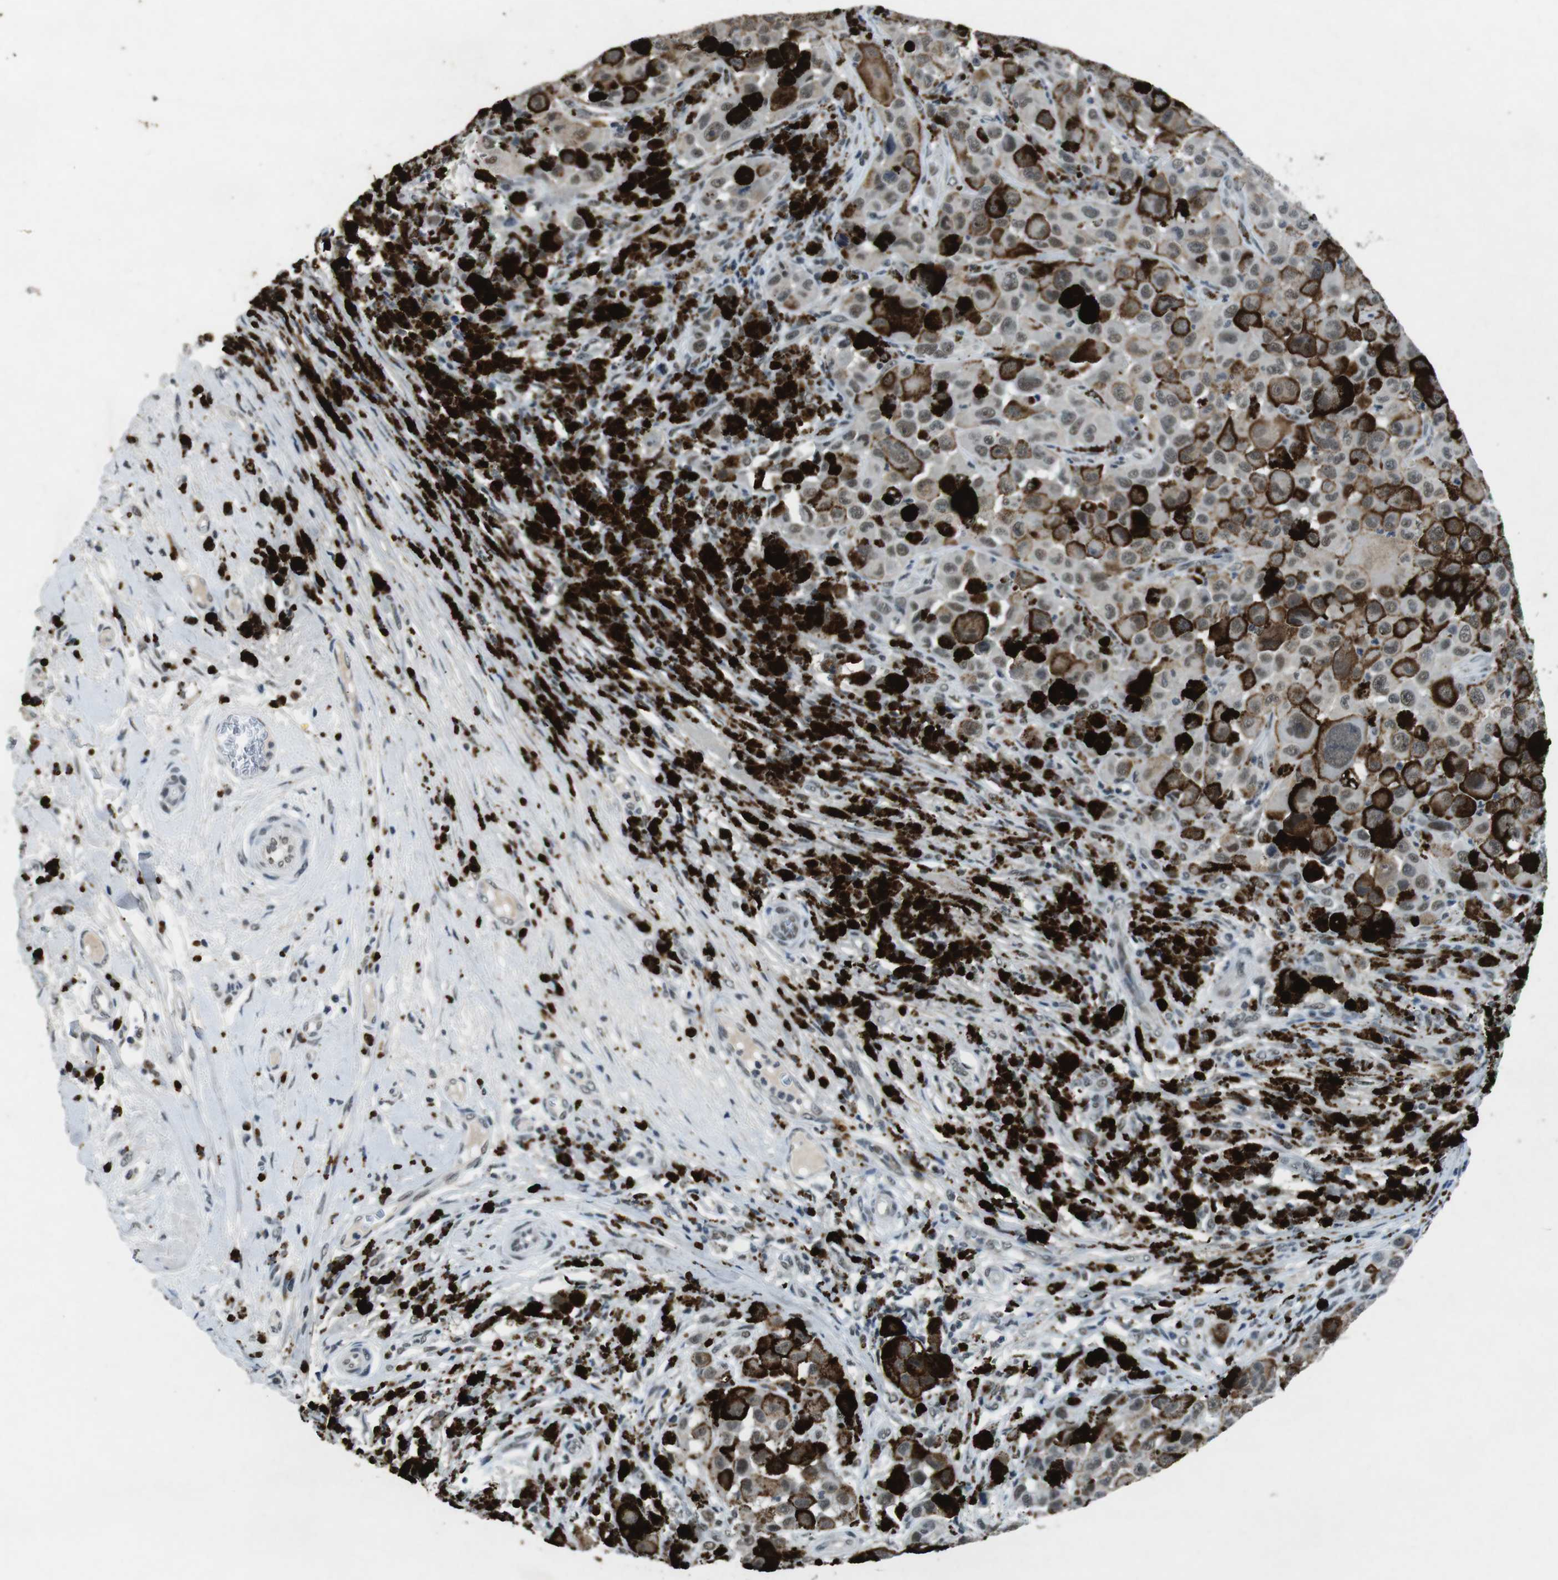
{"staining": {"intensity": "negative", "quantity": "none", "location": "none"}, "tissue": "melanoma", "cell_type": "Tumor cells", "image_type": "cancer", "snomed": [{"axis": "morphology", "description": "Malignant melanoma, NOS"}, {"axis": "topography", "description": "Skin"}], "caption": "Melanoma stained for a protein using immunohistochemistry (IHC) displays no expression tumor cells.", "gene": "USP7", "patient": {"sex": "male", "age": 96}}